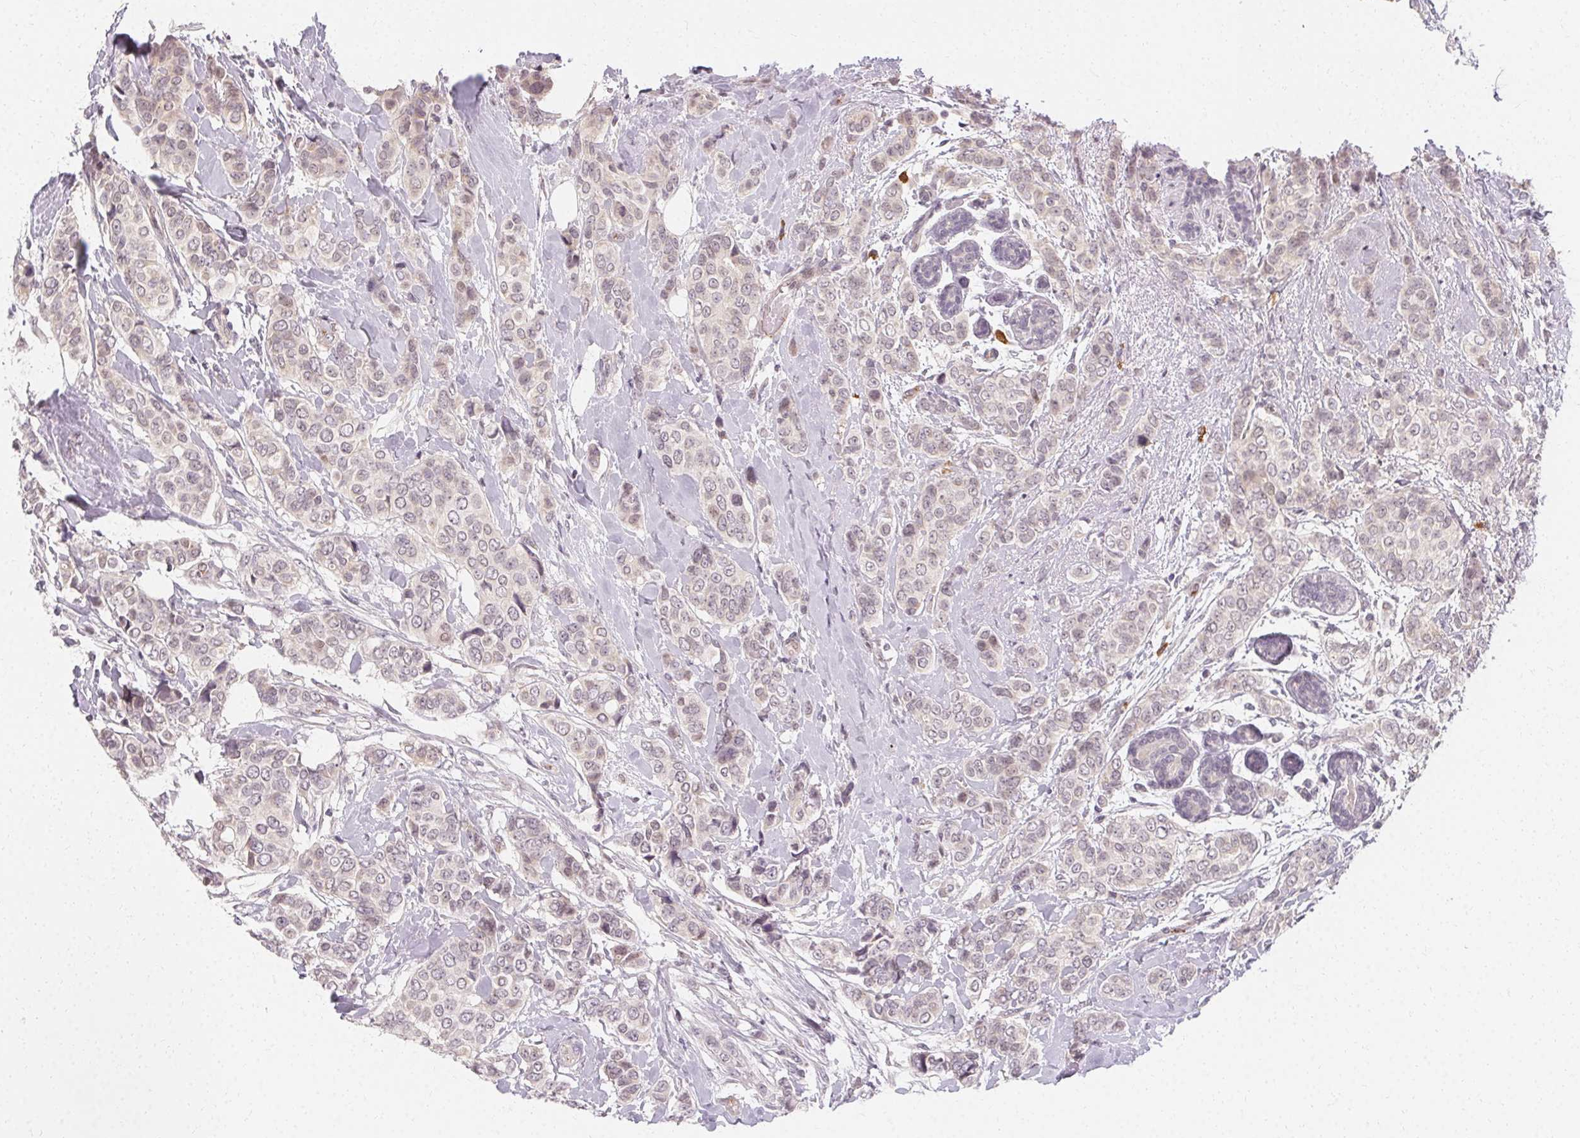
{"staining": {"intensity": "negative", "quantity": "none", "location": "none"}, "tissue": "breast cancer", "cell_type": "Tumor cells", "image_type": "cancer", "snomed": [{"axis": "morphology", "description": "Lobular carcinoma"}, {"axis": "topography", "description": "Breast"}], "caption": "Immunohistochemistry (IHC) image of lobular carcinoma (breast) stained for a protein (brown), which displays no expression in tumor cells. Brightfield microscopy of IHC stained with DAB (3,3'-diaminobenzidine) (brown) and hematoxylin (blue), captured at high magnification.", "gene": "CLCNKB", "patient": {"sex": "female", "age": 51}}